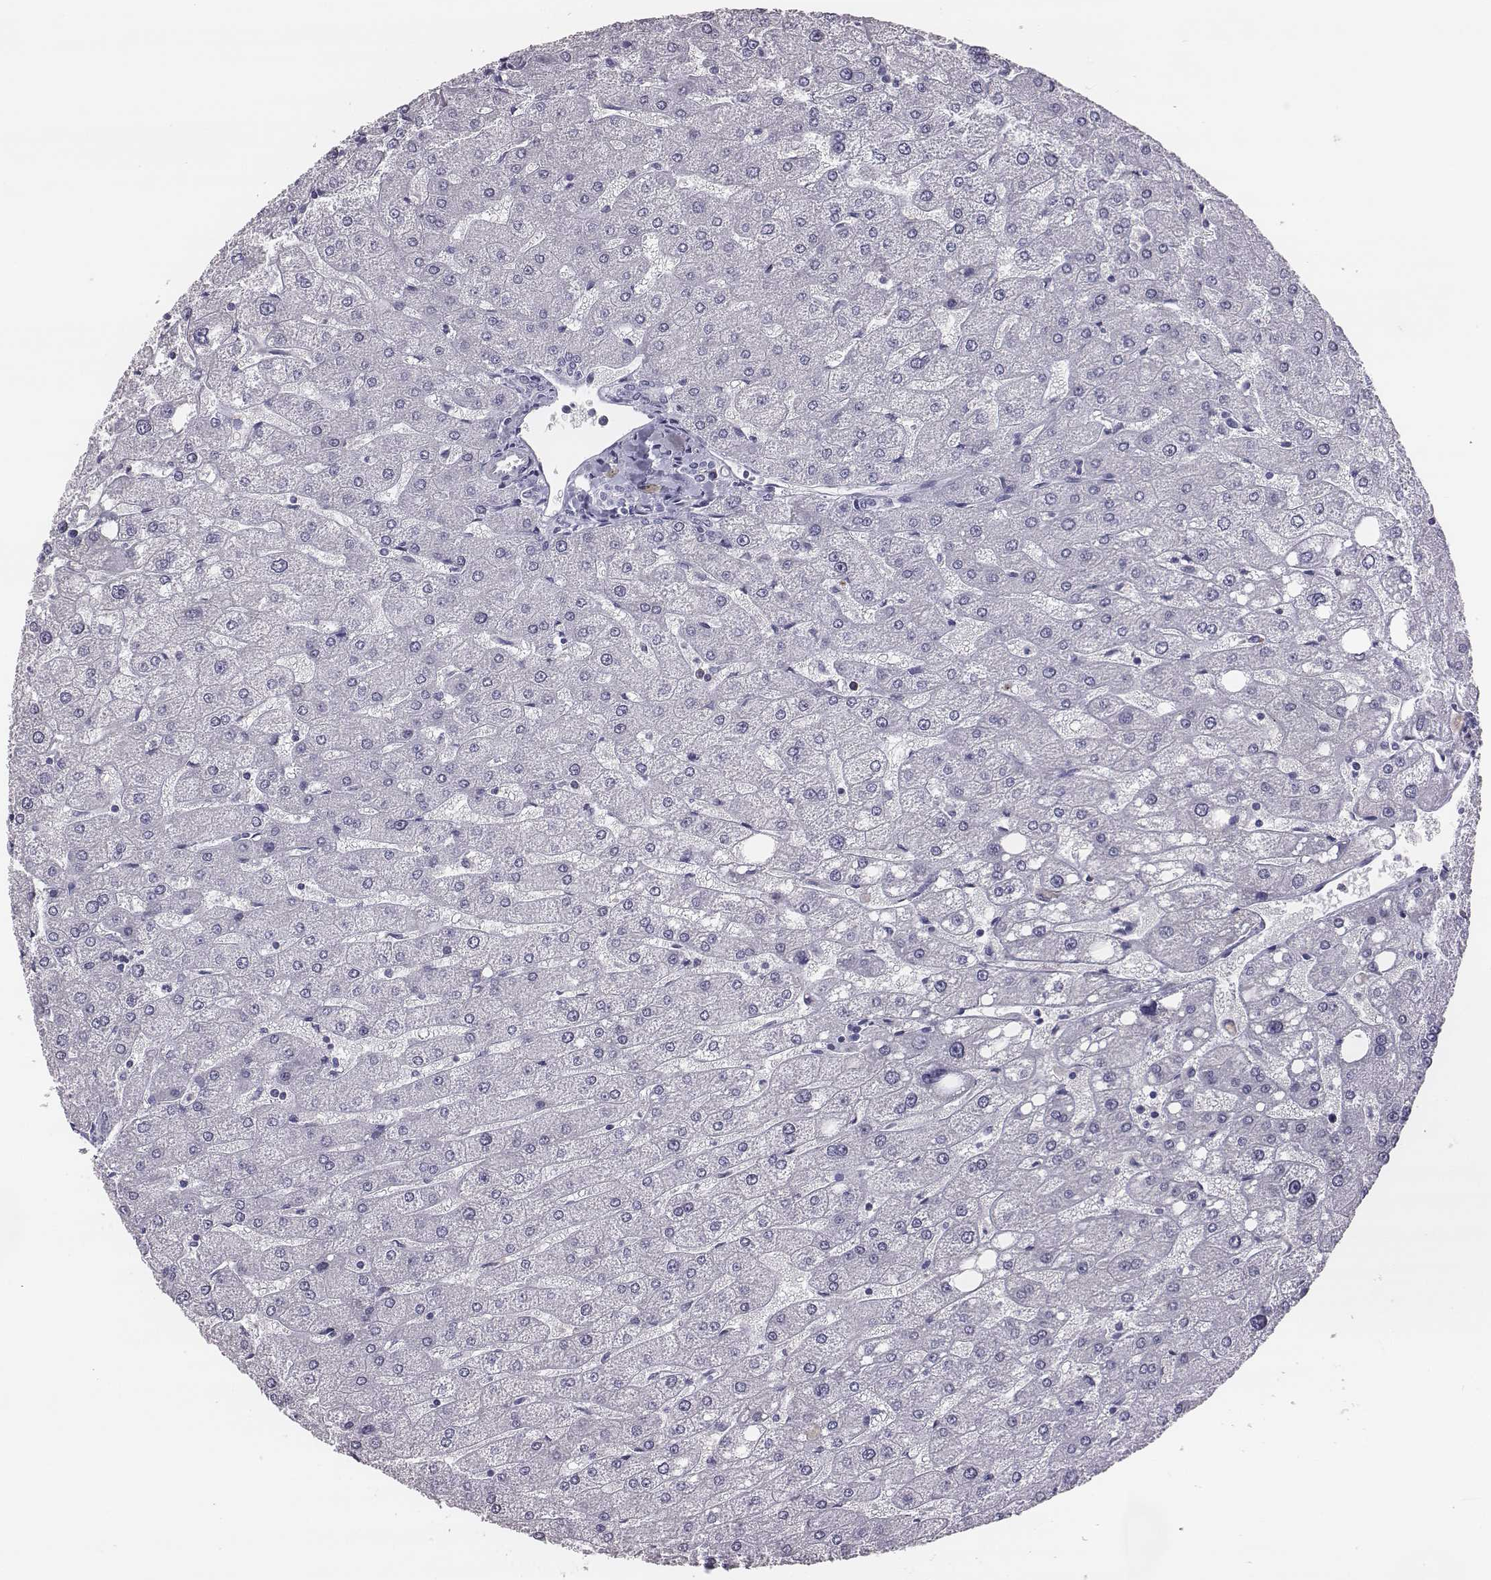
{"staining": {"intensity": "negative", "quantity": "none", "location": "none"}, "tissue": "liver", "cell_type": "Cholangiocytes", "image_type": "normal", "snomed": [{"axis": "morphology", "description": "Normal tissue, NOS"}, {"axis": "topography", "description": "Liver"}], "caption": "Immunohistochemistry (IHC) histopathology image of benign liver stained for a protein (brown), which exhibits no positivity in cholangiocytes. (Stains: DAB IHC with hematoxylin counter stain, Microscopy: brightfield microscopy at high magnification).", "gene": "ACOD1", "patient": {"sex": "male", "age": 67}}